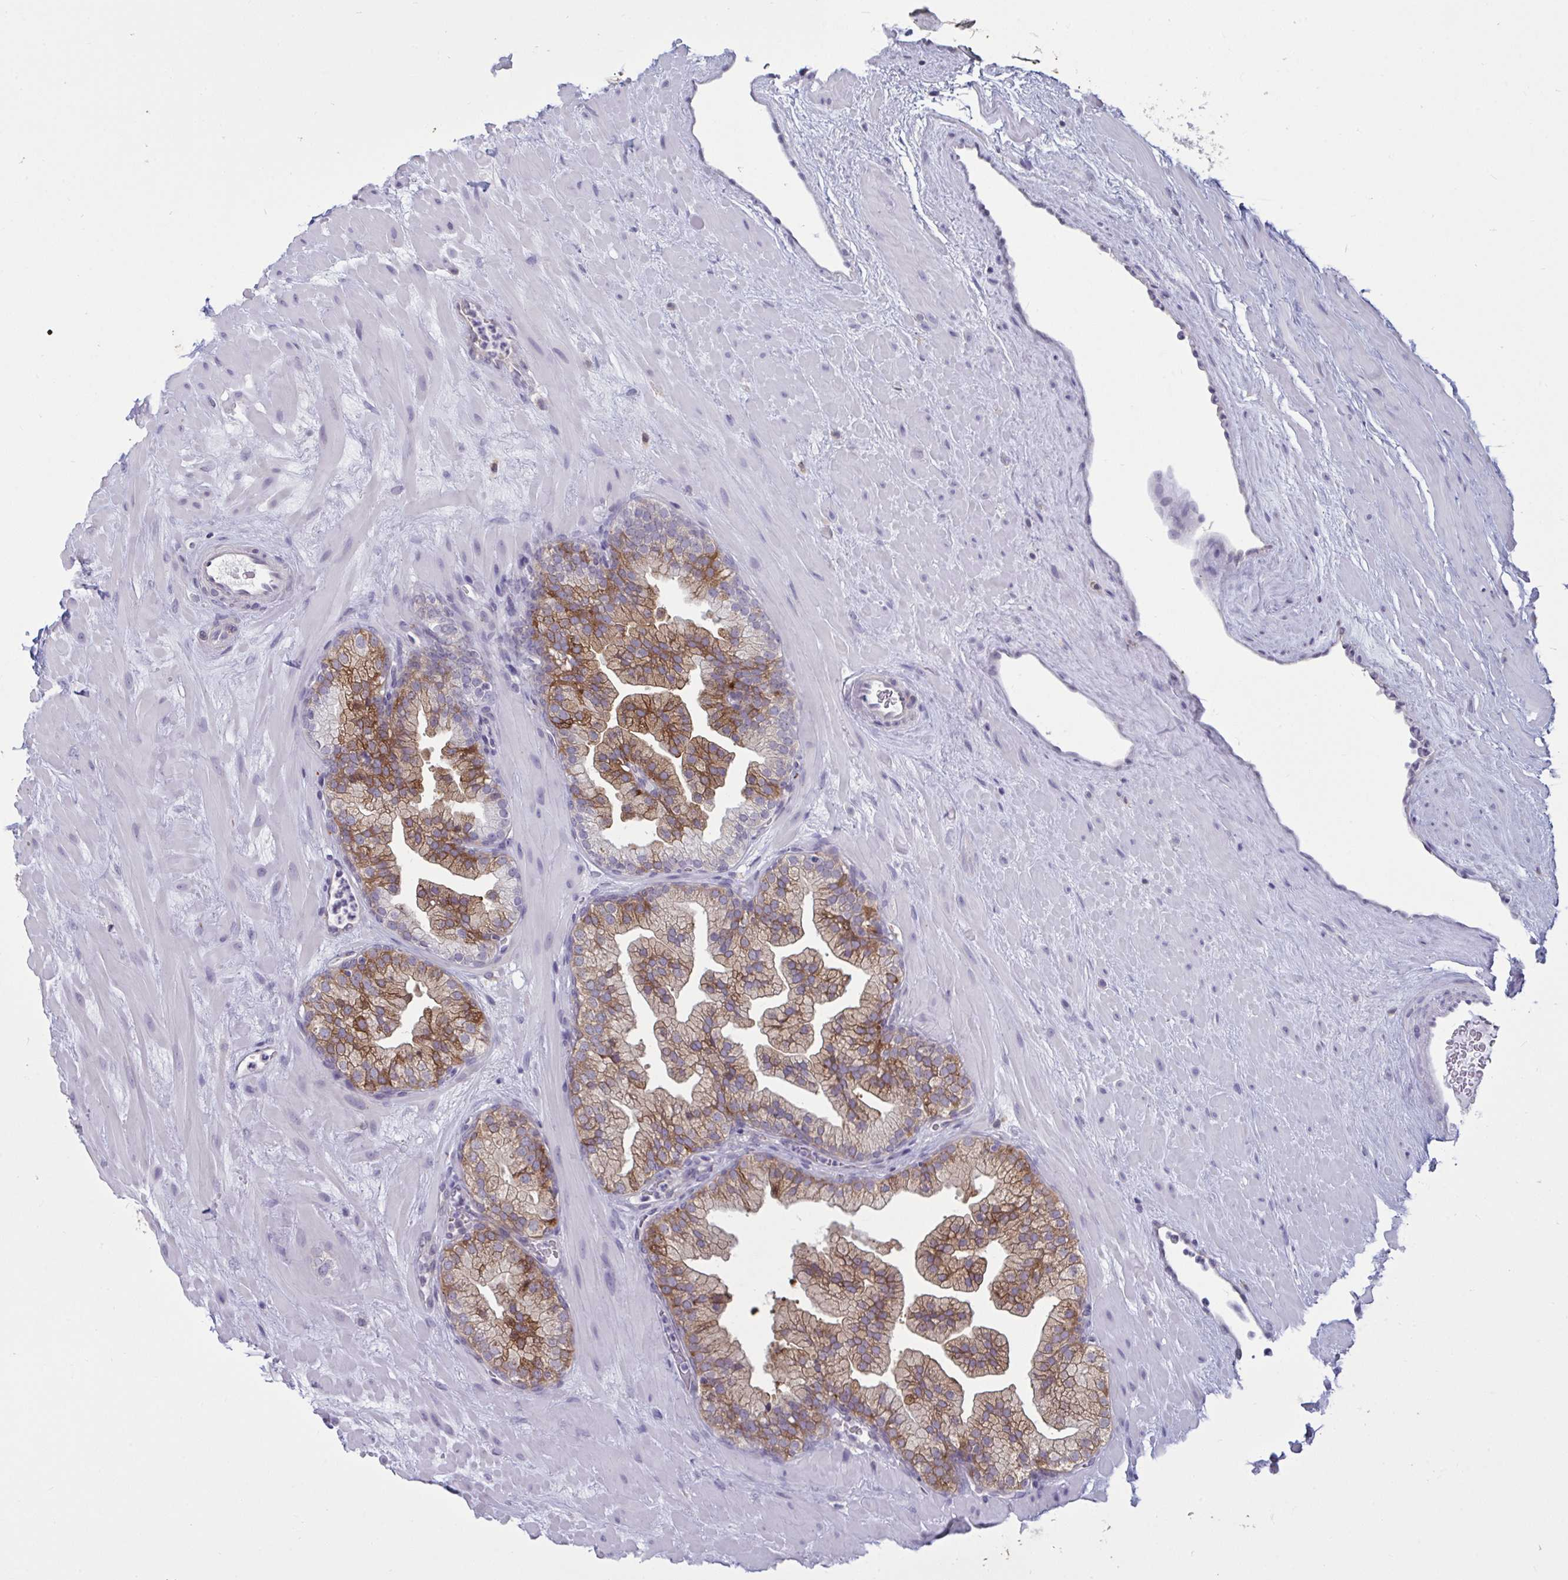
{"staining": {"intensity": "moderate", "quantity": "<25%", "location": "cytoplasmic/membranous"}, "tissue": "prostate", "cell_type": "Glandular cells", "image_type": "normal", "snomed": [{"axis": "morphology", "description": "Normal tissue, NOS"}, {"axis": "topography", "description": "Prostate"}, {"axis": "topography", "description": "Peripheral nerve tissue"}], "caption": "A low amount of moderate cytoplasmic/membranous staining is identified in about <25% of glandular cells in unremarkable prostate.", "gene": "TBC1D4", "patient": {"sex": "male", "age": 61}}